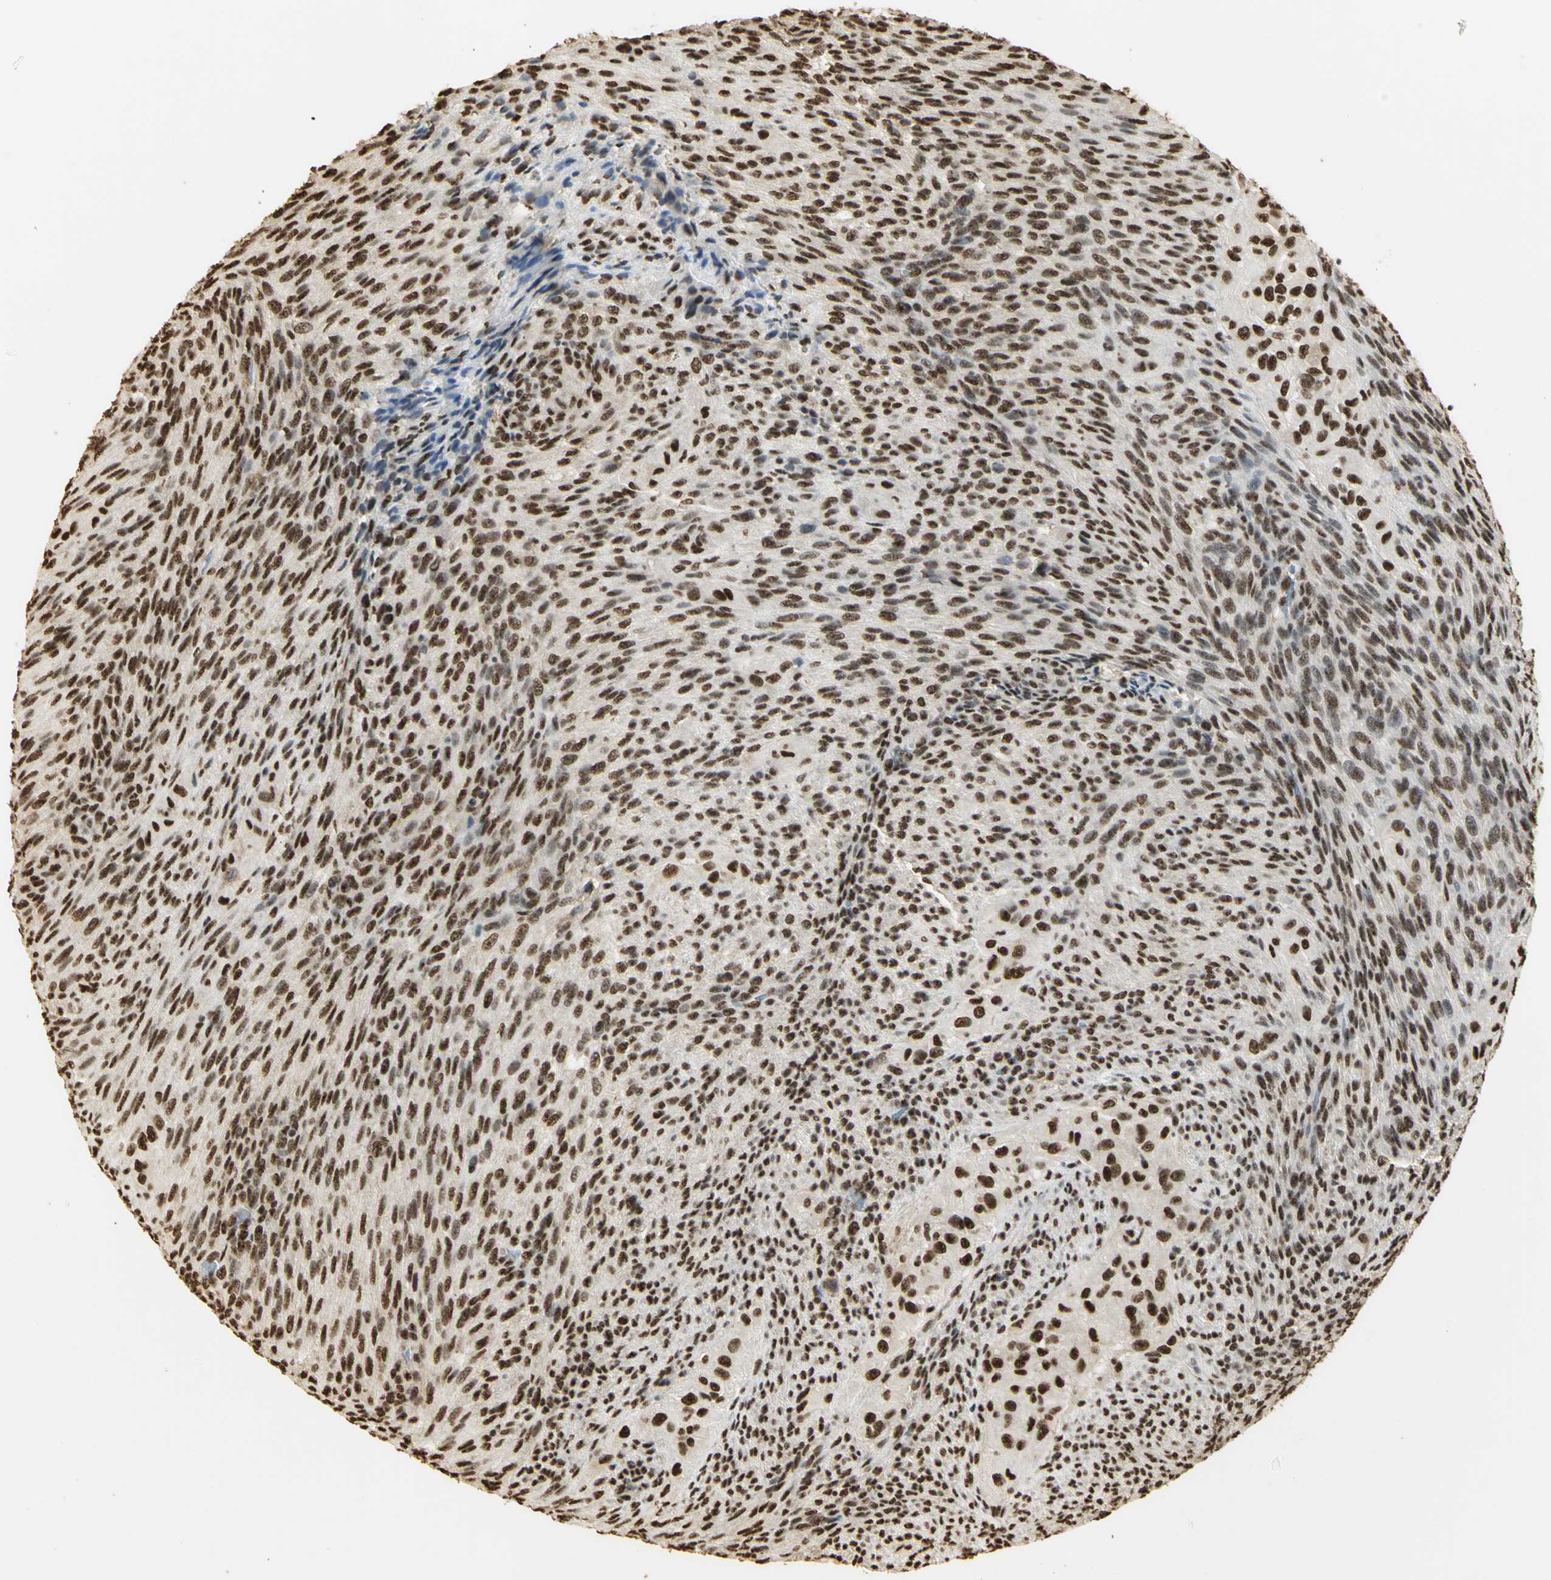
{"staining": {"intensity": "strong", "quantity": ">75%", "location": "nuclear"}, "tissue": "glioma", "cell_type": "Tumor cells", "image_type": "cancer", "snomed": [{"axis": "morphology", "description": "Glioma, malignant, High grade"}, {"axis": "topography", "description": "Cerebral cortex"}], "caption": "Immunohistochemistry (IHC) (DAB (3,3'-diaminobenzidine)) staining of human glioma displays strong nuclear protein positivity in approximately >75% of tumor cells.", "gene": "SET", "patient": {"sex": "female", "age": 55}}